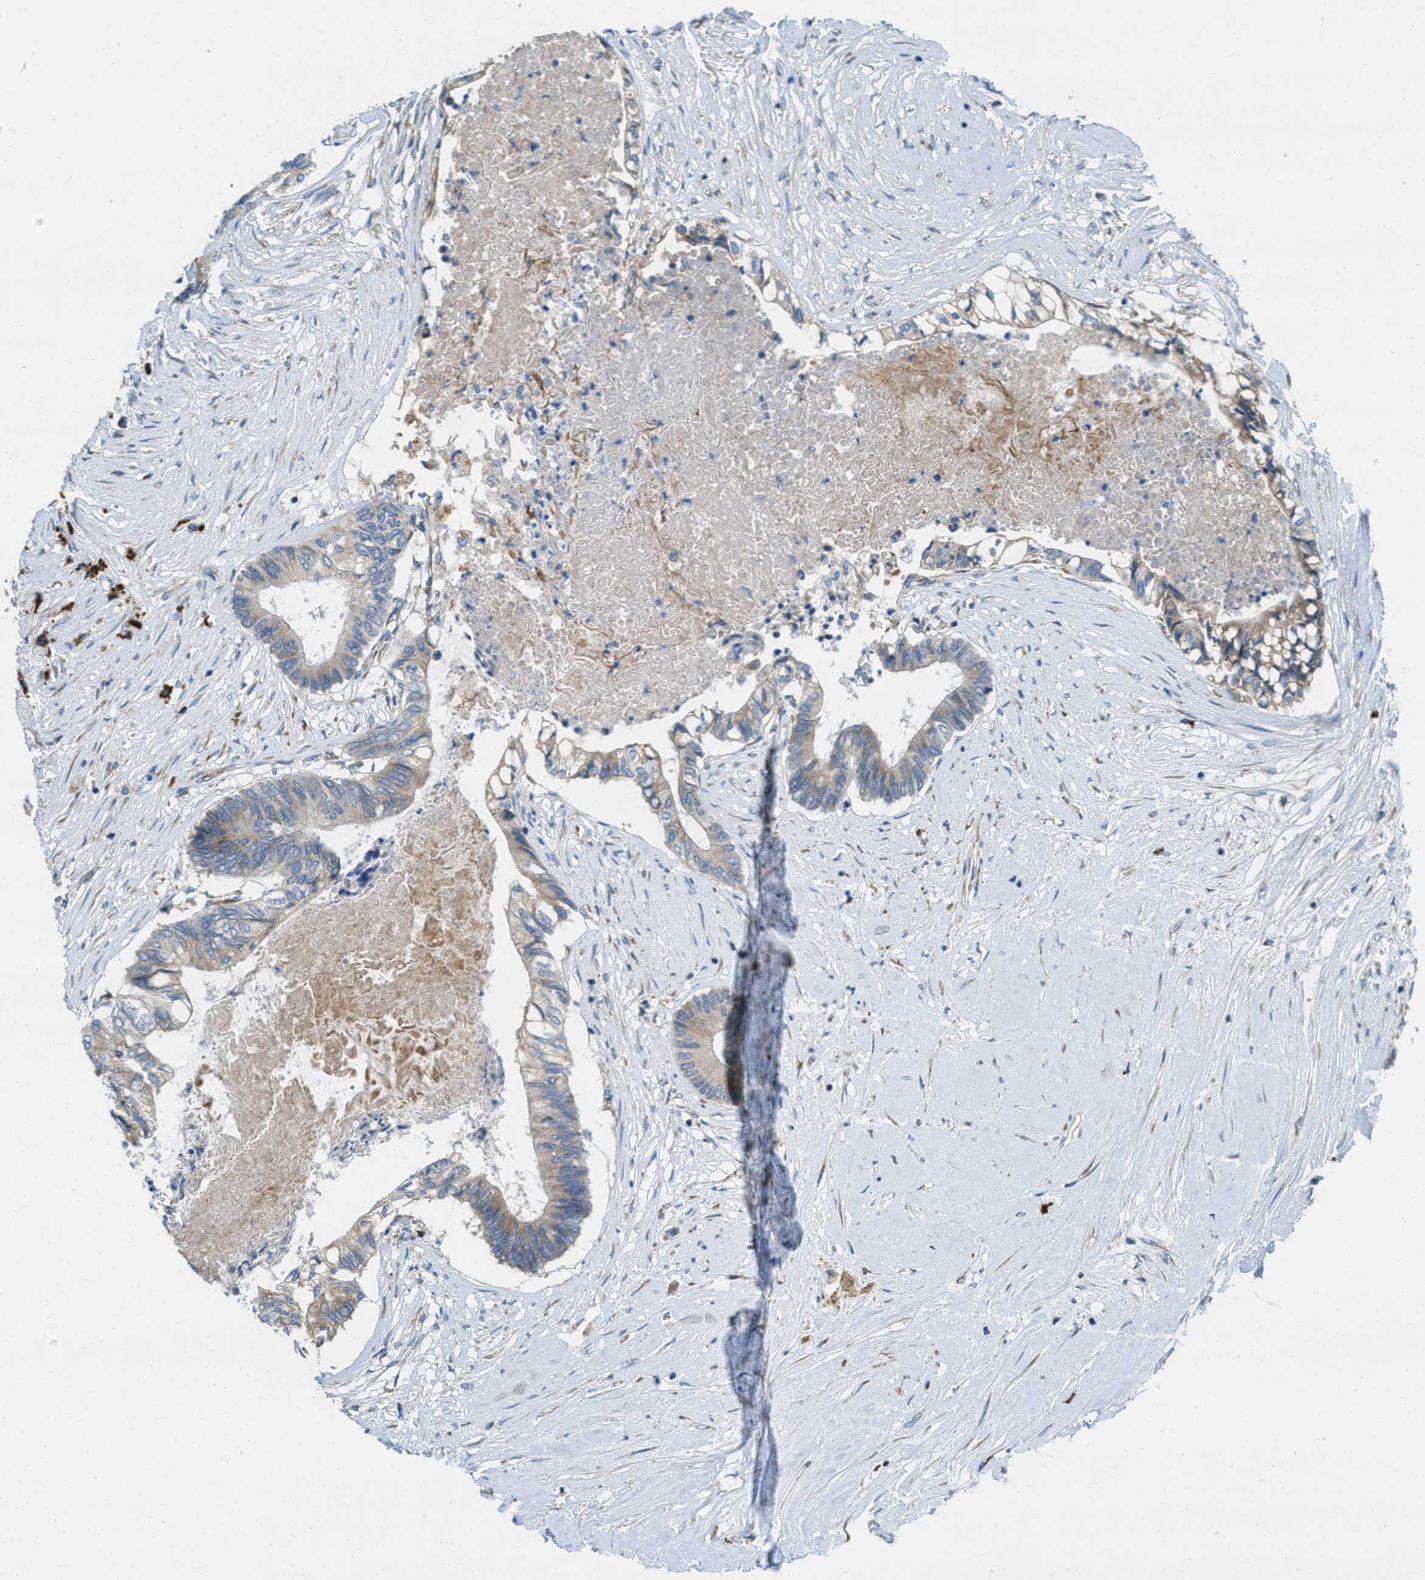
{"staining": {"intensity": "weak", "quantity": "<25%", "location": "cytoplasmic/membranous"}, "tissue": "colorectal cancer", "cell_type": "Tumor cells", "image_type": "cancer", "snomed": [{"axis": "morphology", "description": "Adenocarcinoma, NOS"}, {"axis": "topography", "description": "Rectum"}], "caption": "Colorectal cancer was stained to show a protein in brown. There is no significant positivity in tumor cells.", "gene": "SSR1", "patient": {"sex": "male", "age": 63}}